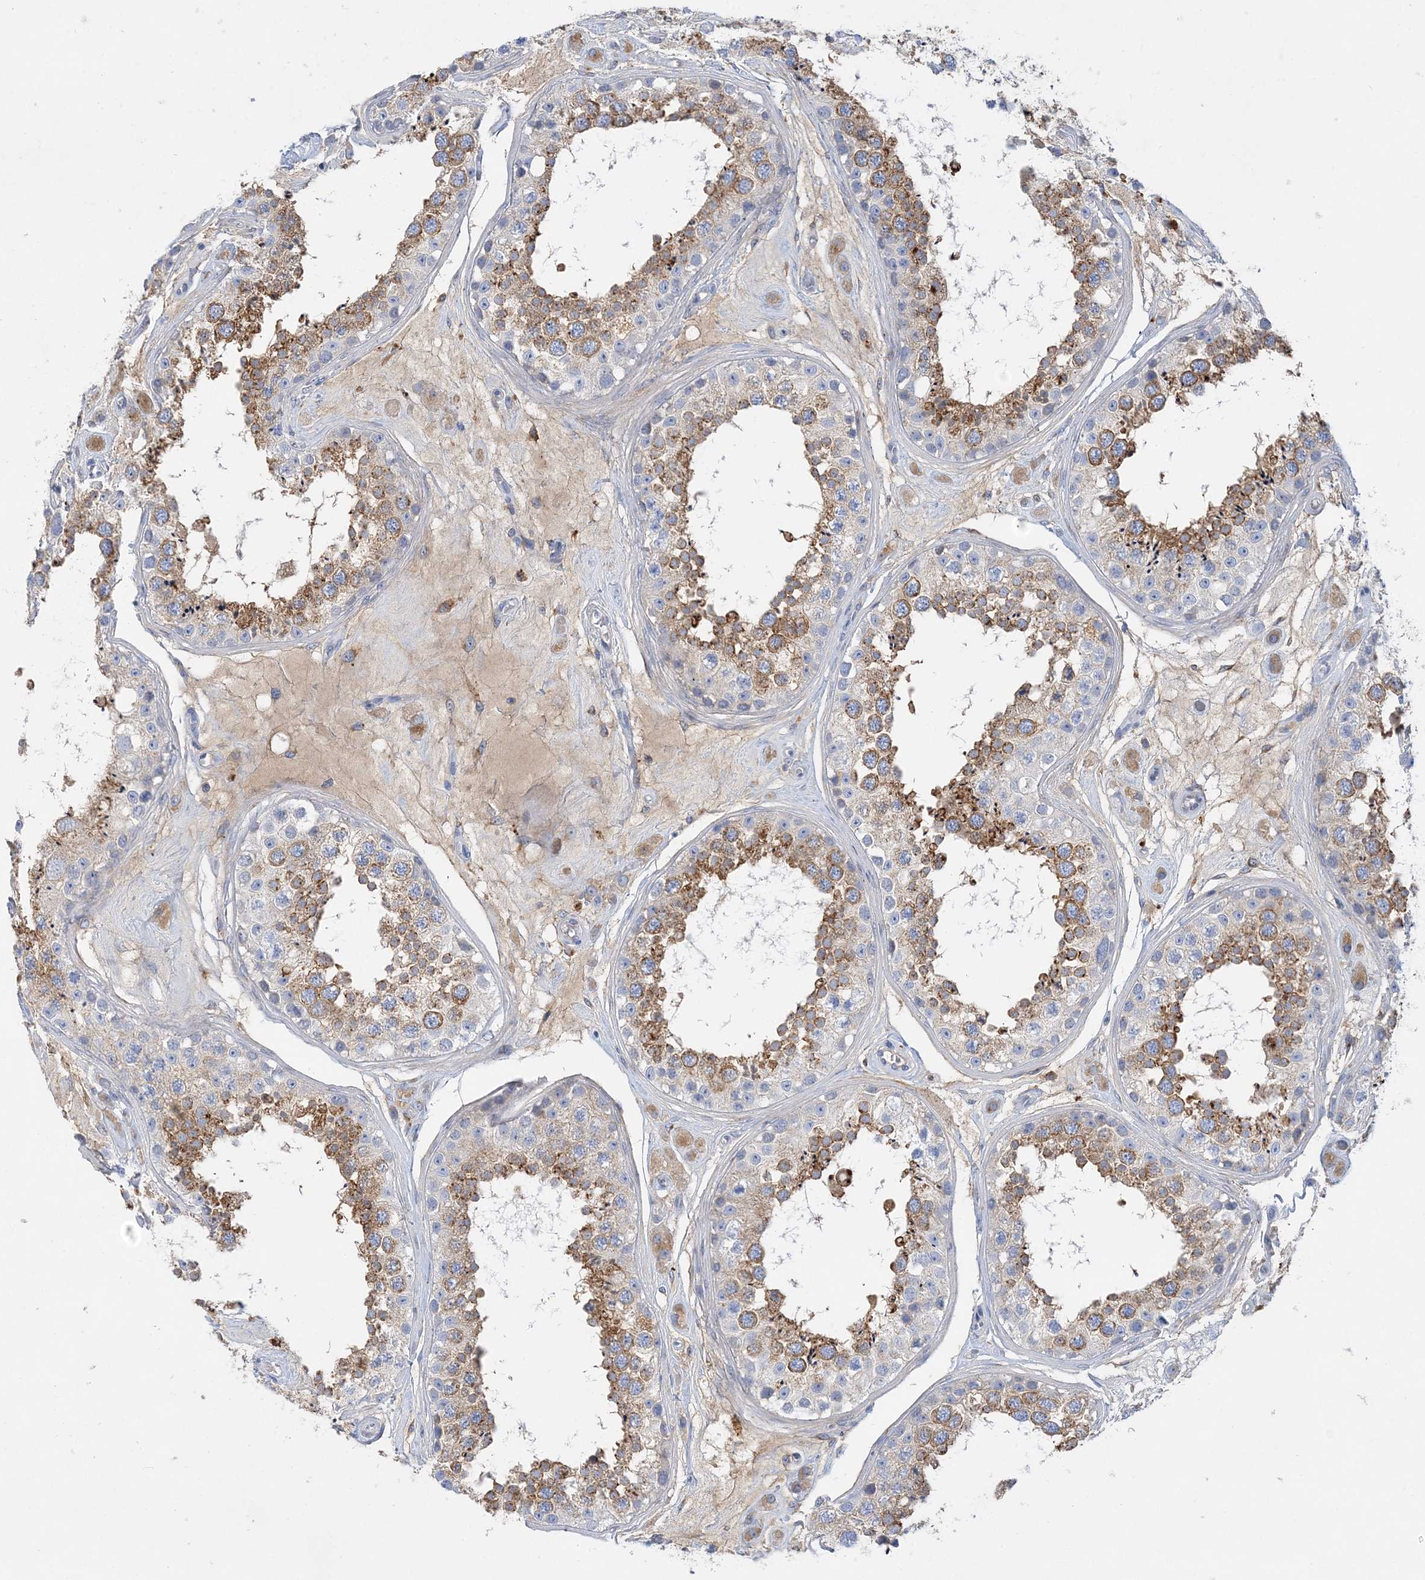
{"staining": {"intensity": "moderate", "quantity": ">75%", "location": "cytoplasmic/membranous"}, "tissue": "testis", "cell_type": "Cells in seminiferous ducts", "image_type": "normal", "snomed": [{"axis": "morphology", "description": "Normal tissue, NOS"}, {"axis": "topography", "description": "Testis"}], "caption": "The micrograph reveals a brown stain indicating the presence of a protein in the cytoplasmic/membranous of cells in seminiferous ducts in testis. The staining was performed using DAB (3,3'-diaminobenzidine), with brown indicating positive protein expression. Nuclei are stained blue with hematoxylin.", "gene": "GRINA", "patient": {"sex": "male", "age": 25}}